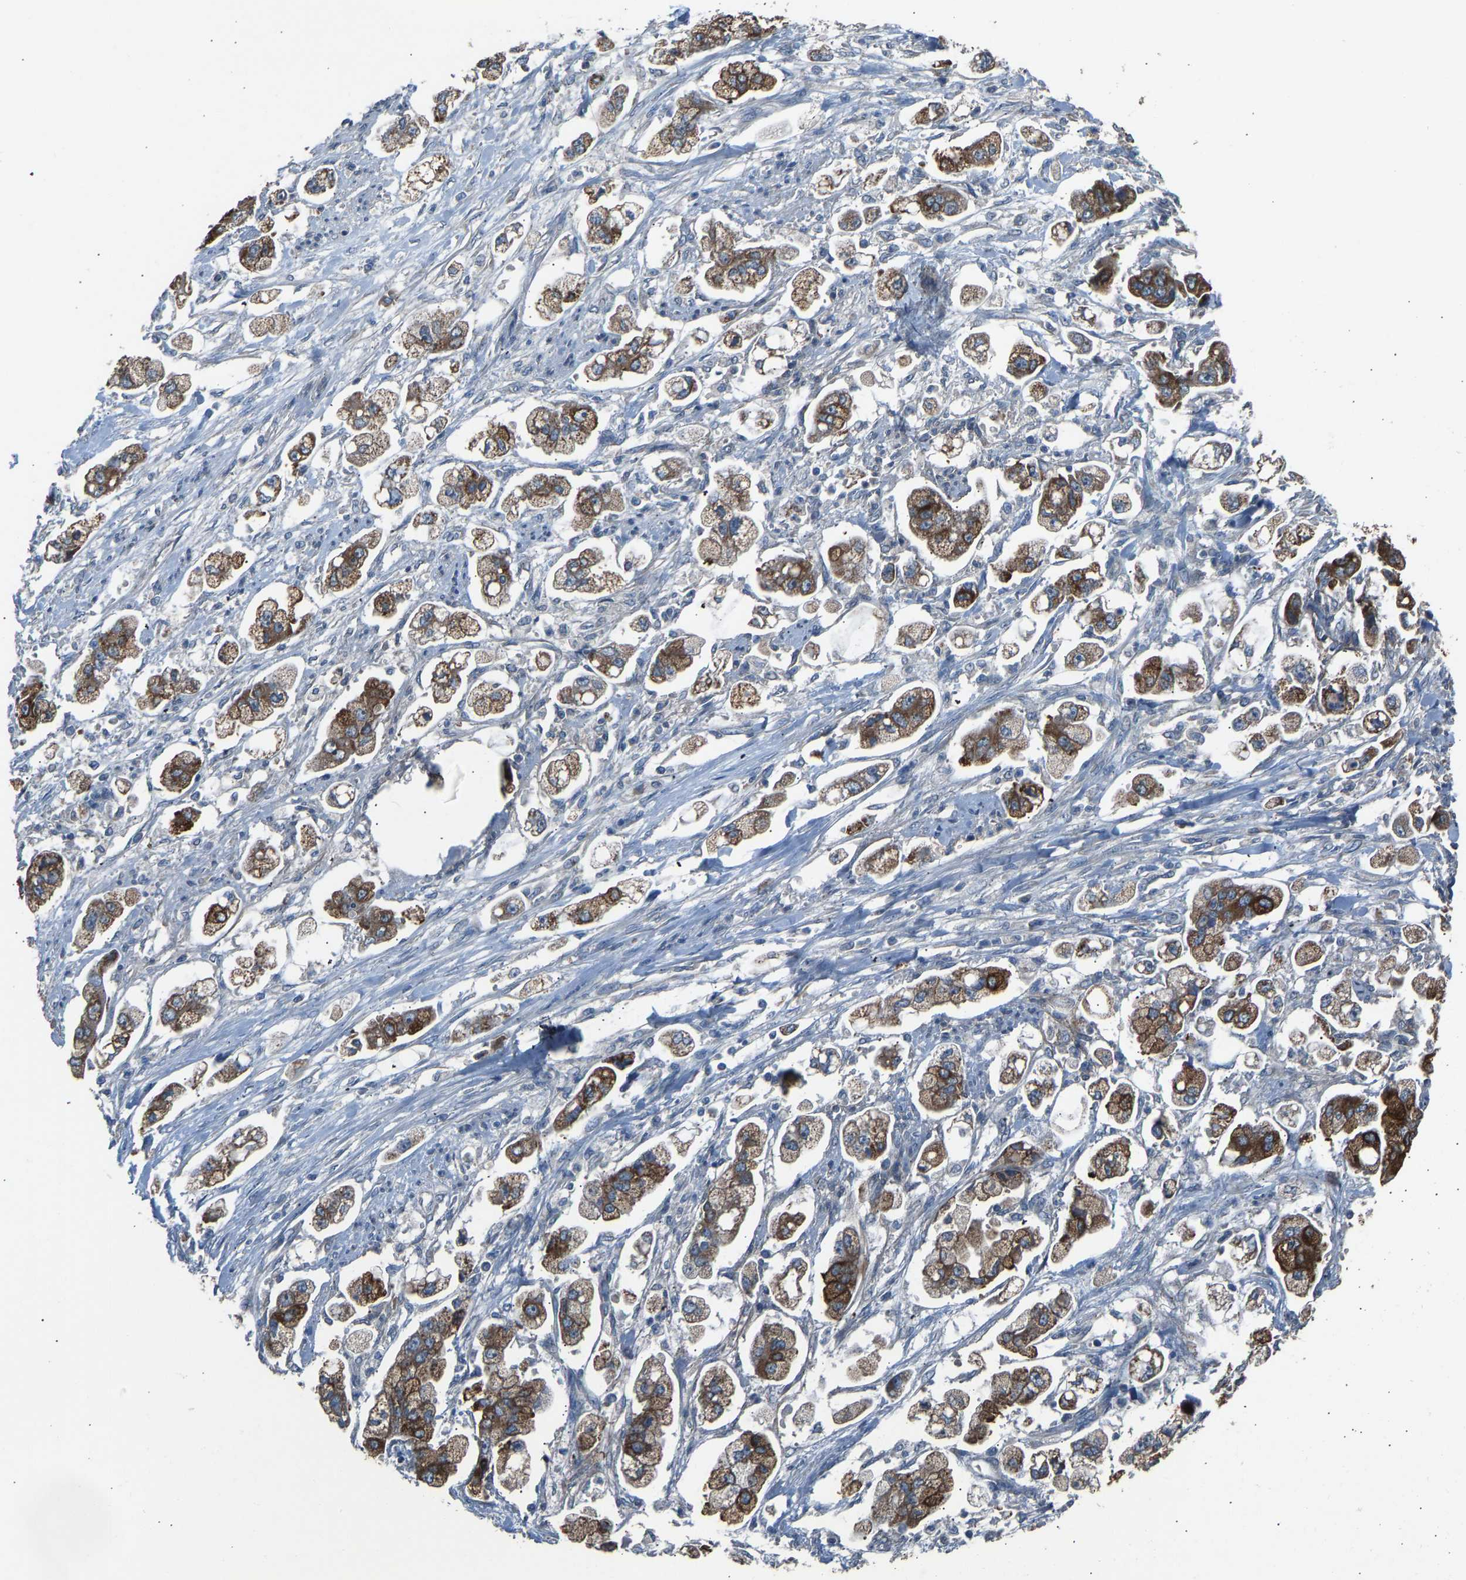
{"staining": {"intensity": "strong", "quantity": ">75%", "location": "cytoplasmic/membranous"}, "tissue": "stomach cancer", "cell_type": "Tumor cells", "image_type": "cancer", "snomed": [{"axis": "morphology", "description": "Adenocarcinoma, NOS"}, {"axis": "topography", "description": "Stomach"}], "caption": "Immunohistochemical staining of human adenocarcinoma (stomach) shows high levels of strong cytoplasmic/membranous expression in about >75% of tumor cells.", "gene": "TGFBR3", "patient": {"sex": "male", "age": 62}}